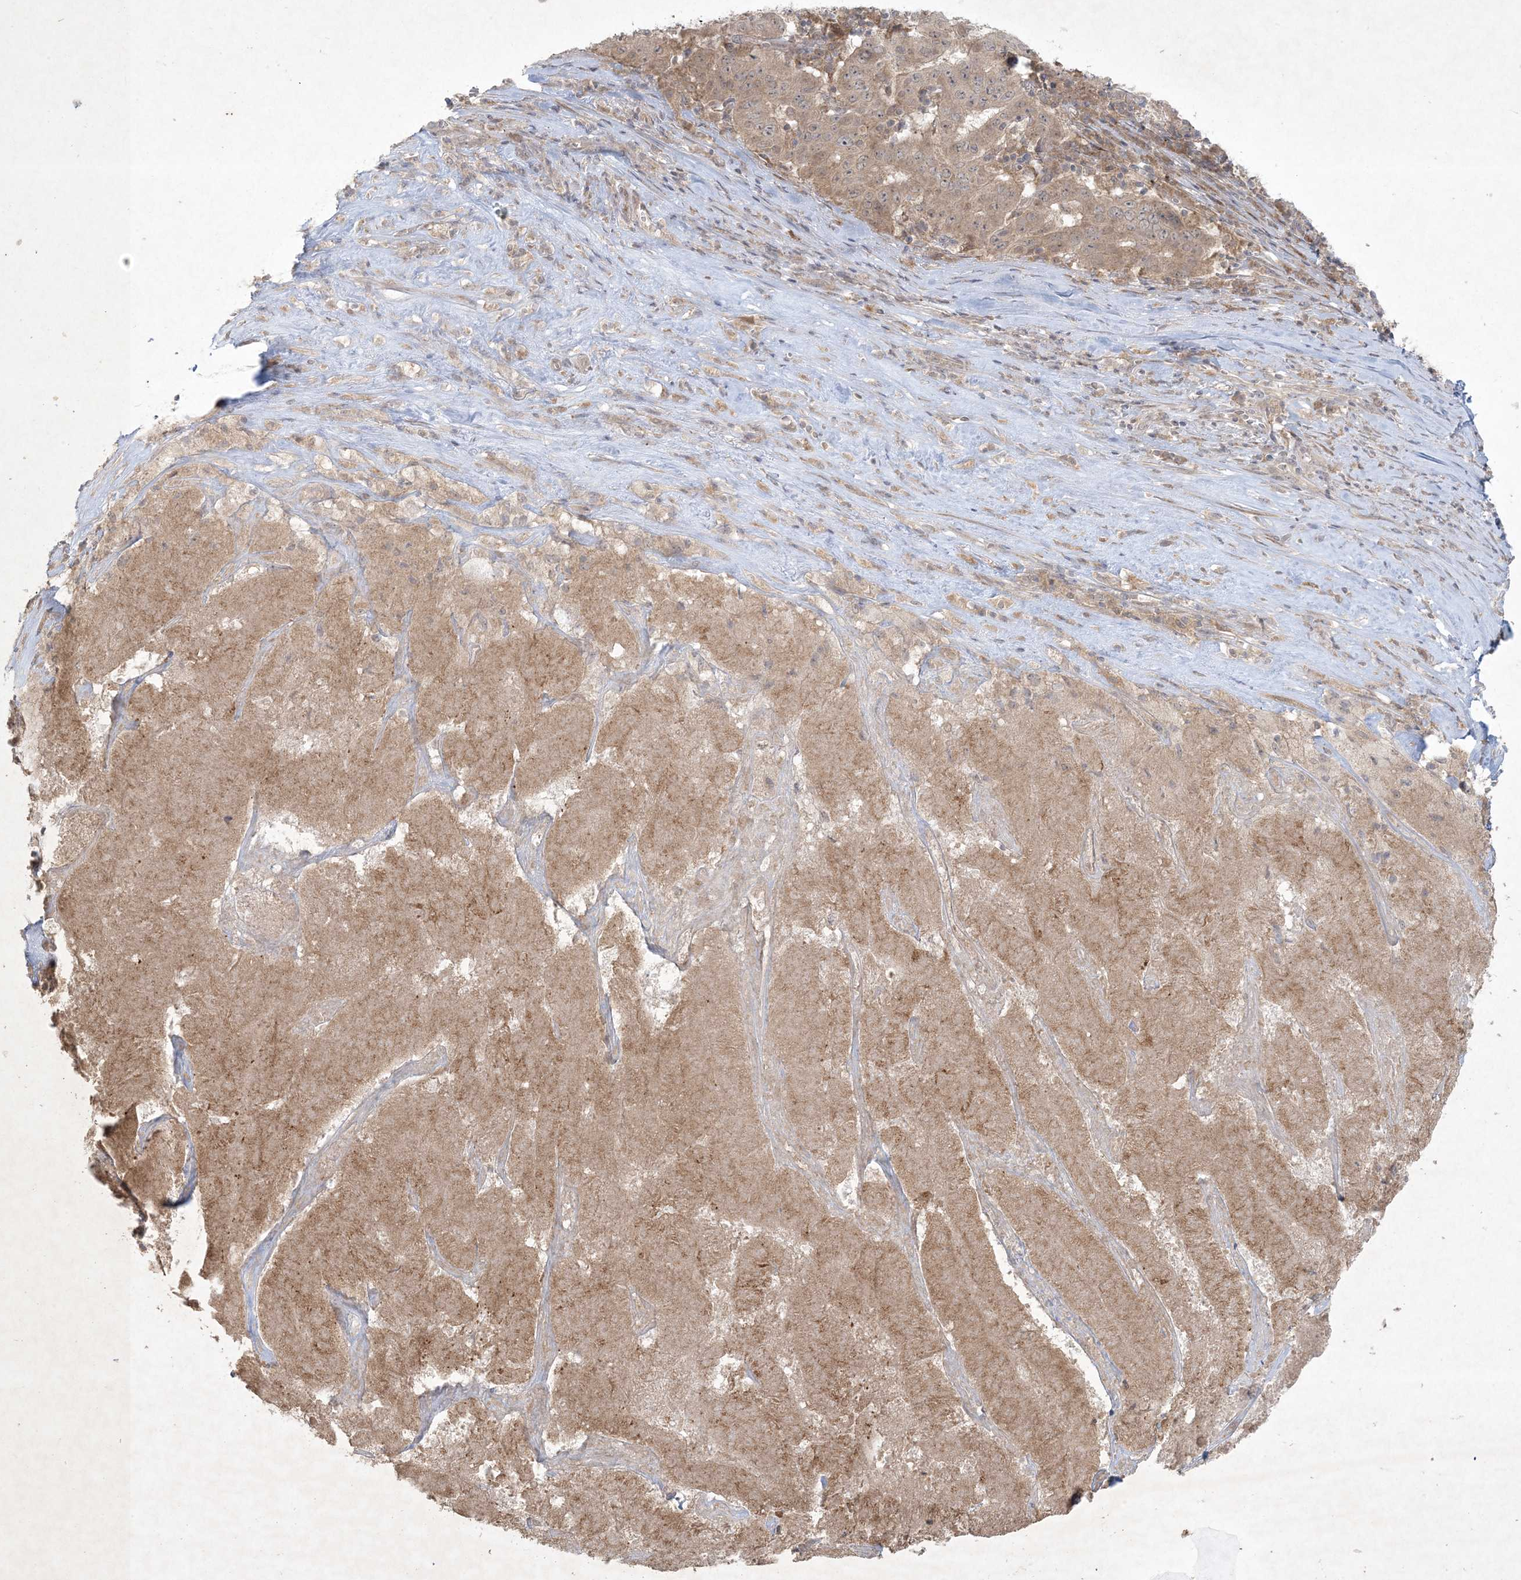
{"staining": {"intensity": "moderate", "quantity": ">75%", "location": "cytoplasmic/membranous,nuclear"}, "tissue": "pancreatic cancer", "cell_type": "Tumor cells", "image_type": "cancer", "snomed": [{"axis": "morphology", "description": "Adenocarcinoma, NOS"}, {"axis": "topography", "description": "Pancreas"}], "caption": "The histopathology image demonstrates immunohistochemical staining of pancreatic cancer (adenocarcinoma). There is moderate cytoplasmic/membranous and nuclear staining is present in about >75% of tumor cells.", "gene": "NRBP2", "patient": {"sex": "male", "age": 63}}